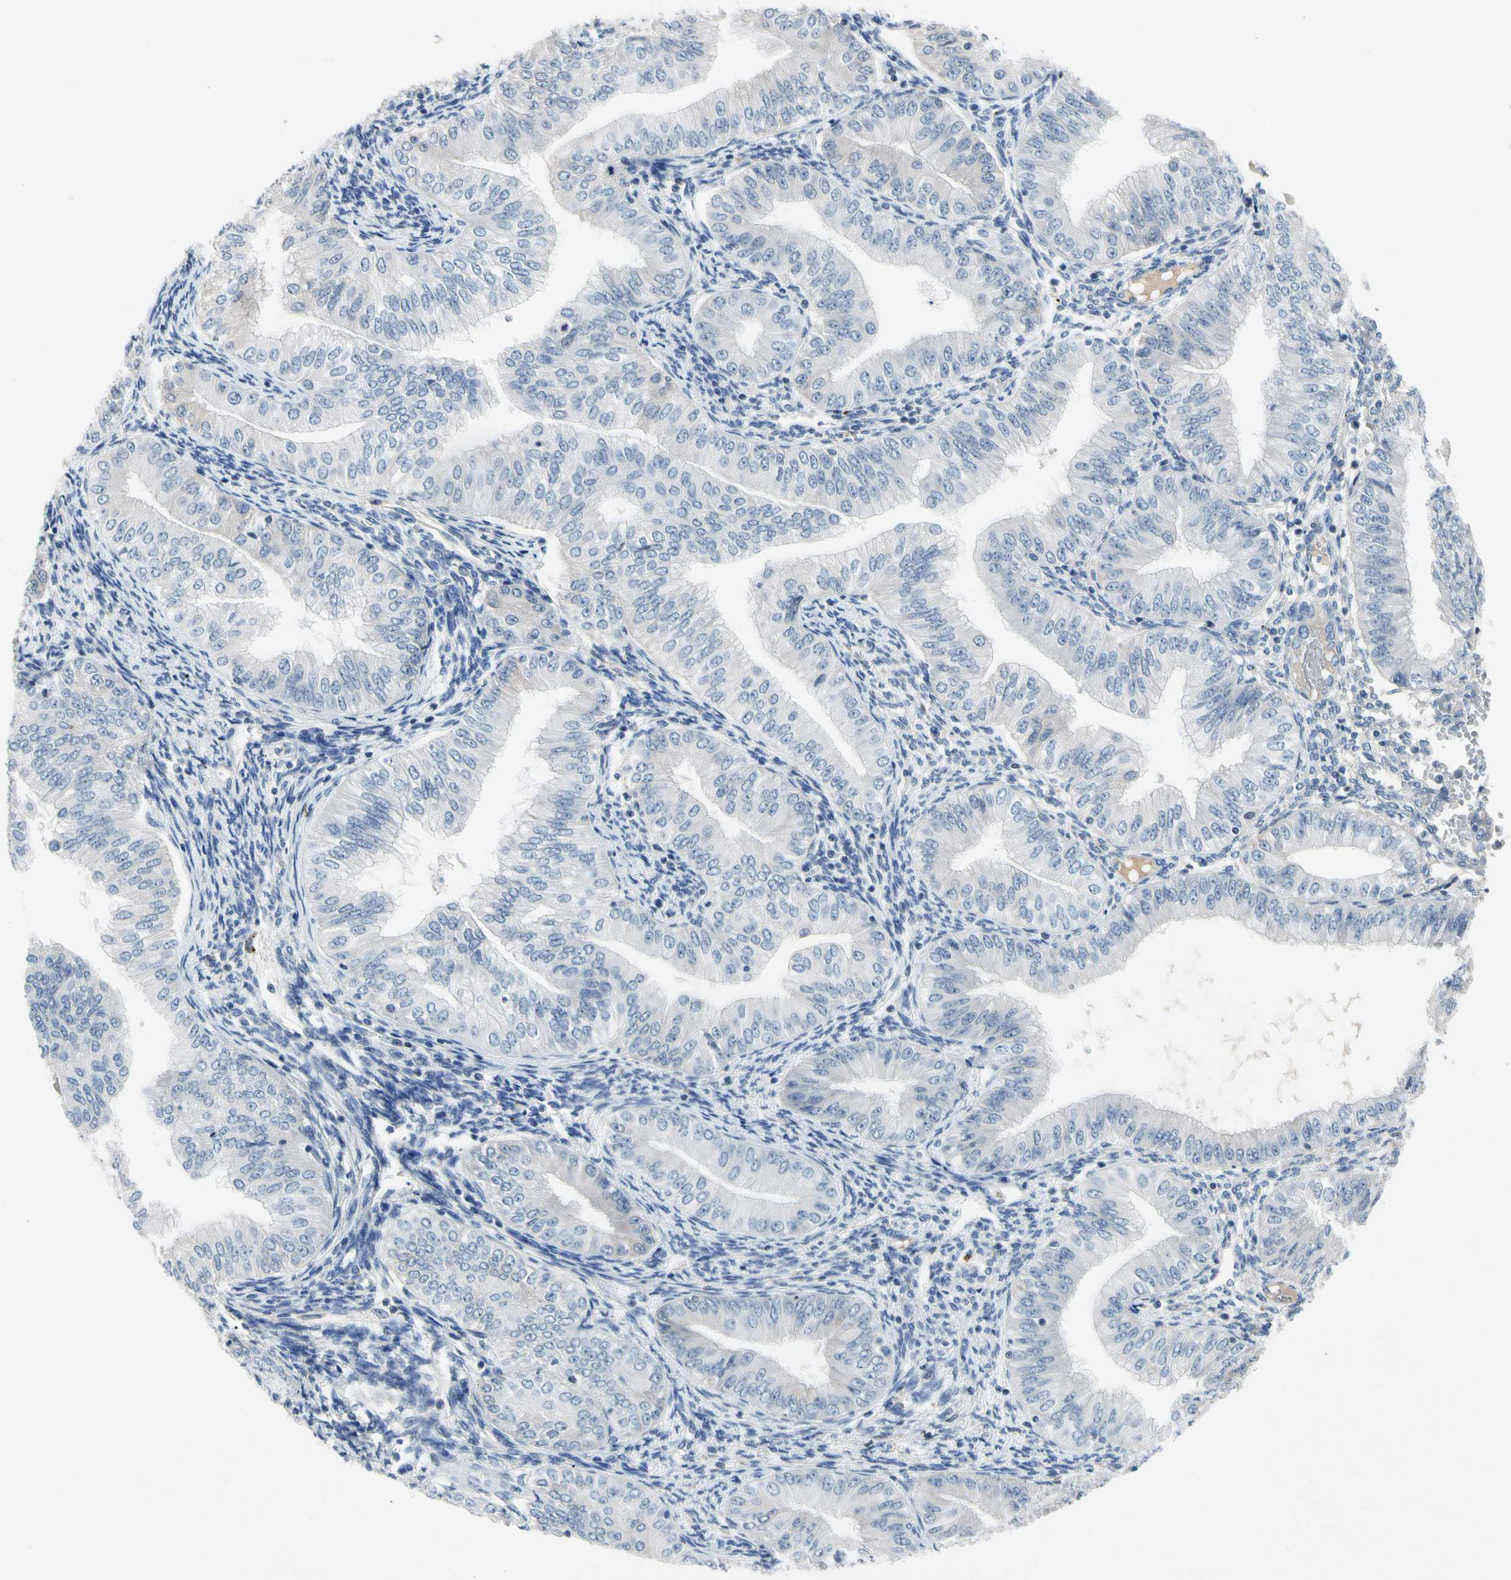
{"staining": {"intensity": "negative", "quantity": "none", "location": "none"}, "tissue": "endometrial cancer", "cell_type": "Tumor cells", "image_type": "cancer", "snomed": [{"axis": "morphology", "description": "Normal tissue, NOS"}, {"axis": "morphology", "description": "Adenocarcinoma, NOS"}, {"axis": "topography", "description": "Endometrium"}], "caption": "This is an immunohistochemistry (IHC) photomicrograph of human endometrial cancer (adenocarcinoma). There is no staining in tumor cells.", "gene": "ECRG4", "patient": {"sex": "female", "age": 53}}